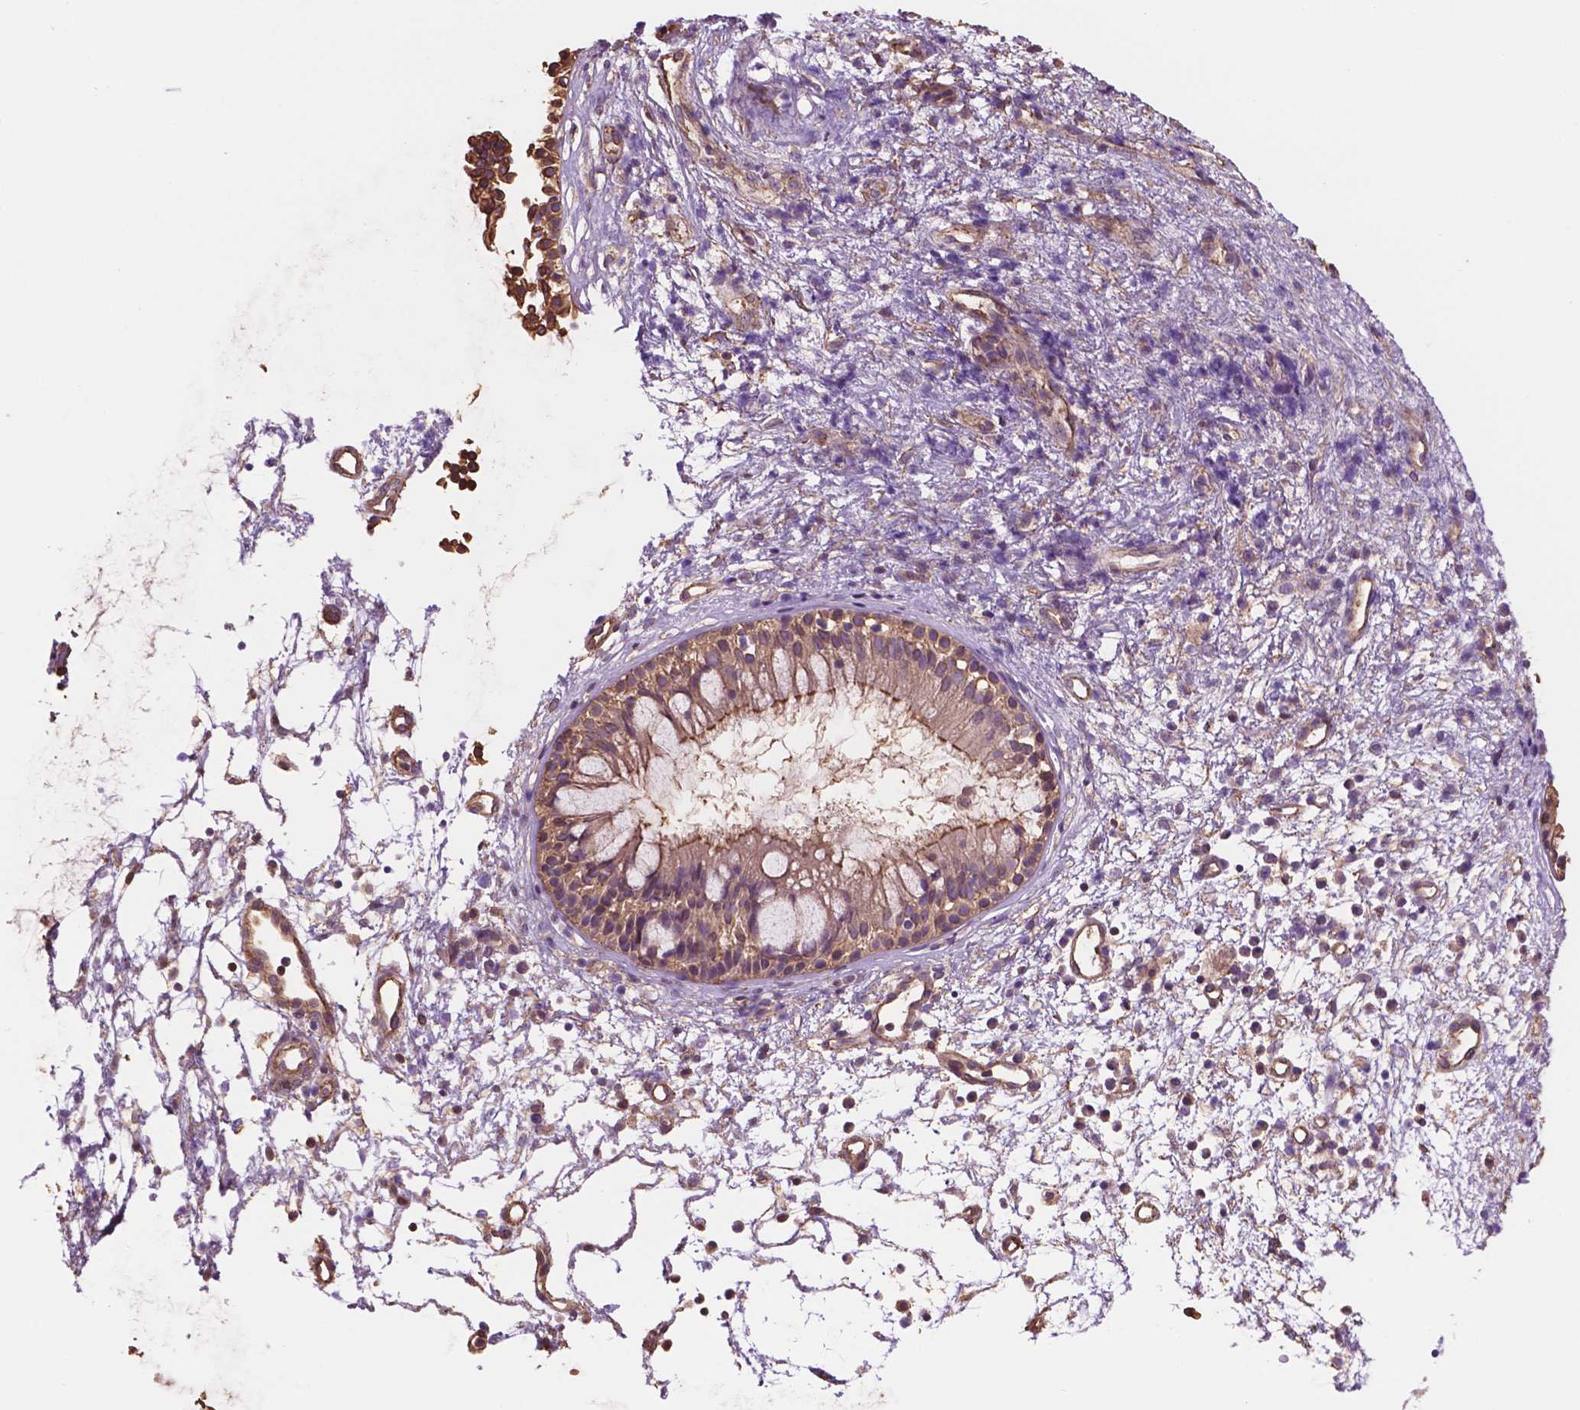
{"staining": {"intensity": "strong", "quantity": ">75%", "location": "cytoplasmic/membranous"}, "tissue": "nasopharynx", "cell_type": "Respiratory epithelial cells", "image_type": "normal", "snomed": [{"axis": "morphology", "description": "Normal tissue, NOS"}, {"axis": "topography", "description": "Nasopharynx"}], "caption": "High-power microscopy captured an IHC photomicrograph of unremarkable nasopharynx, revealing strong cytoplasmic/membranous positivity in about >75% of respiratory epithelial cells.", "gene": "NIPA2", "patient": {"sex": "male", "age": 77}}